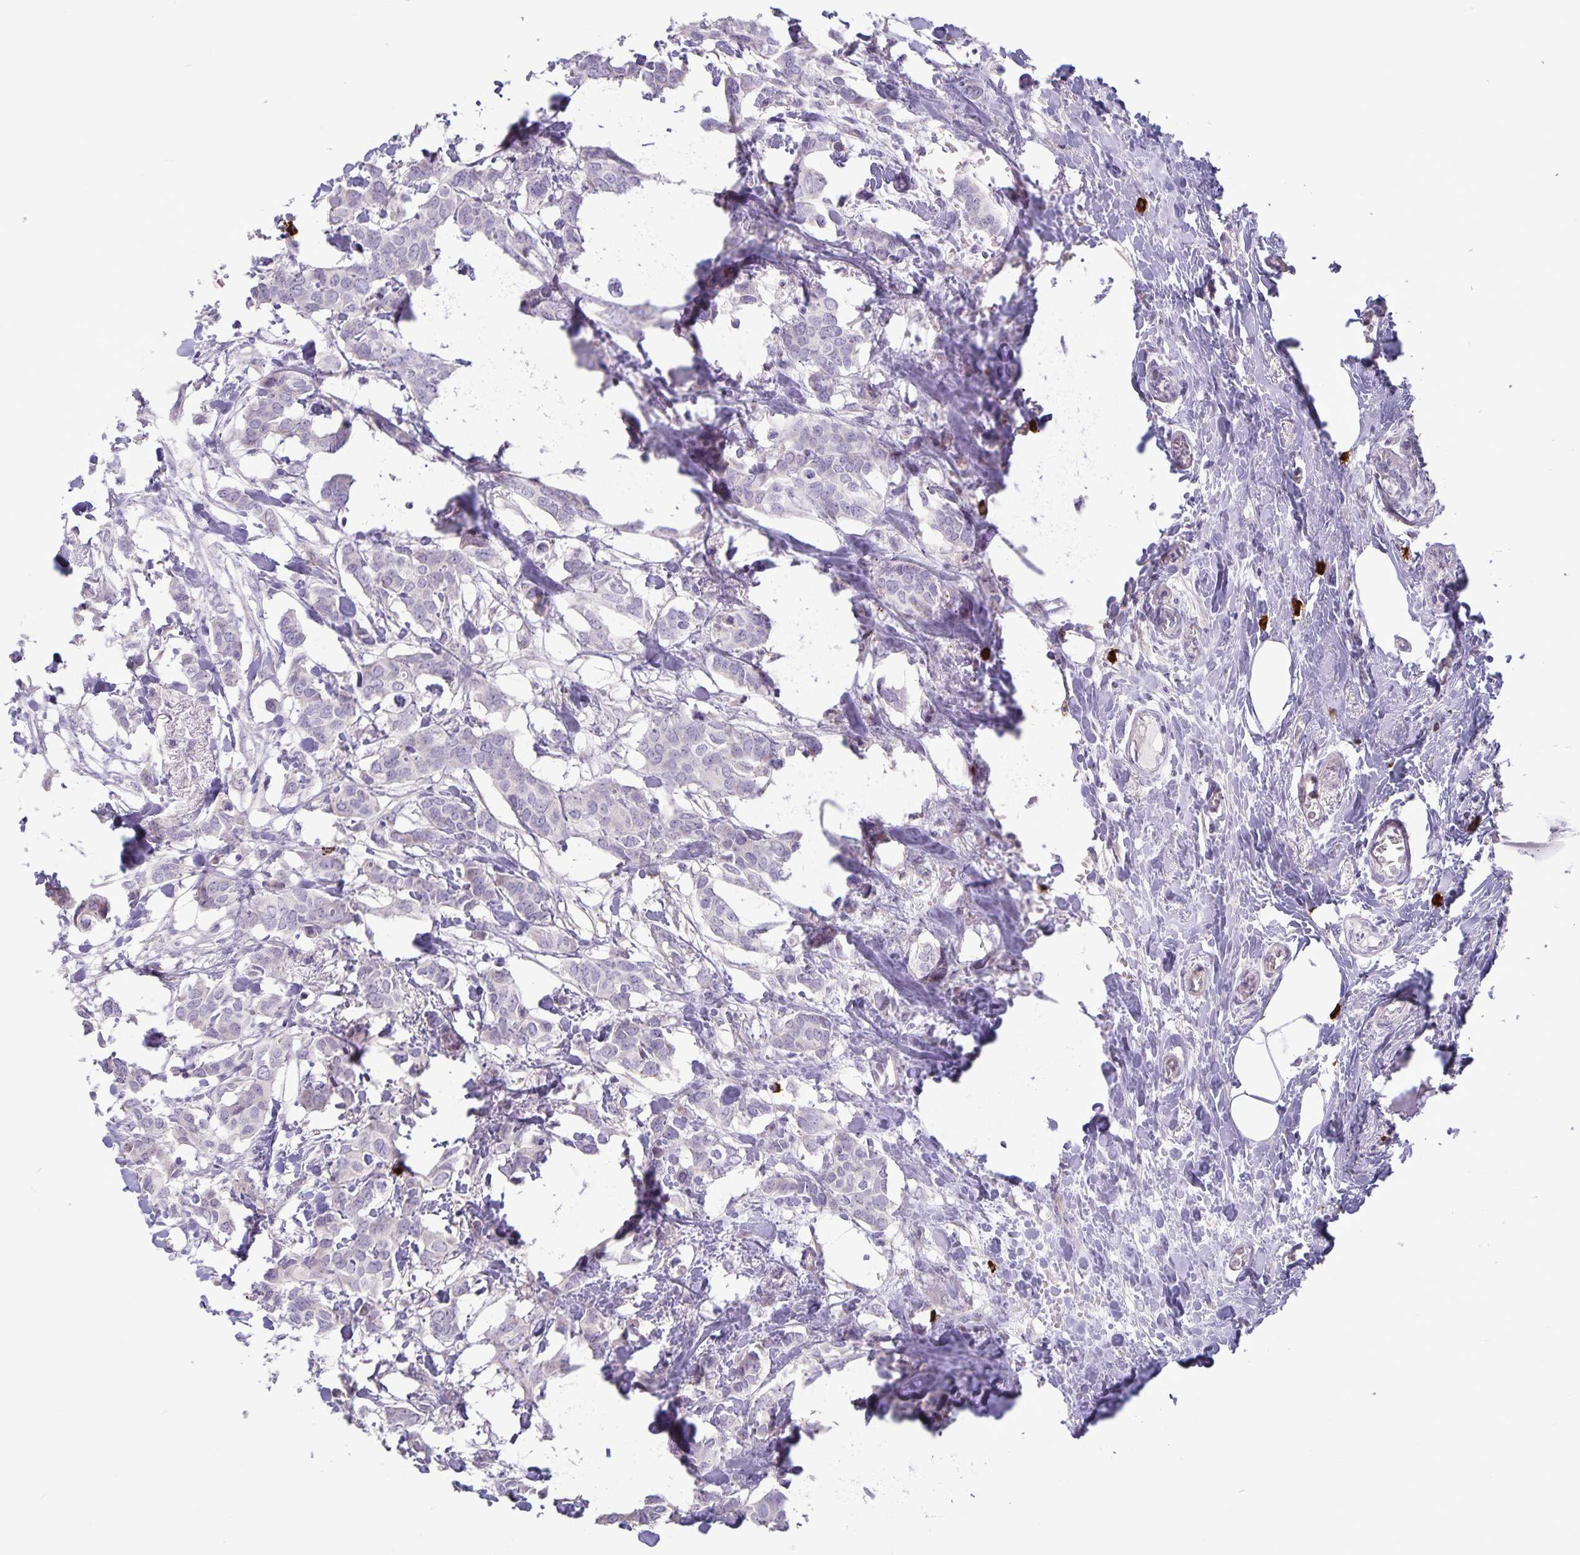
{"staining": {"intensity": "negative", "quantity": "none", "location": "none"}, "tissue": "breast cancer", "cell_type": "Tumor cells", "image_type": "cancer", "snomed": [{"axis": "morphology", "description": "Duct carcinoma"}, {"axis": "topography", "description": "Breast"}], "caption": "This micrograph is of intraductal carcinoma (breast) stained with IHC to label a protein in brown with the nuclei are counter-stained blue. There is no staining in tumor cells.", "gene": "IBTK", "patient": {"sex": "female", "age": 62}}